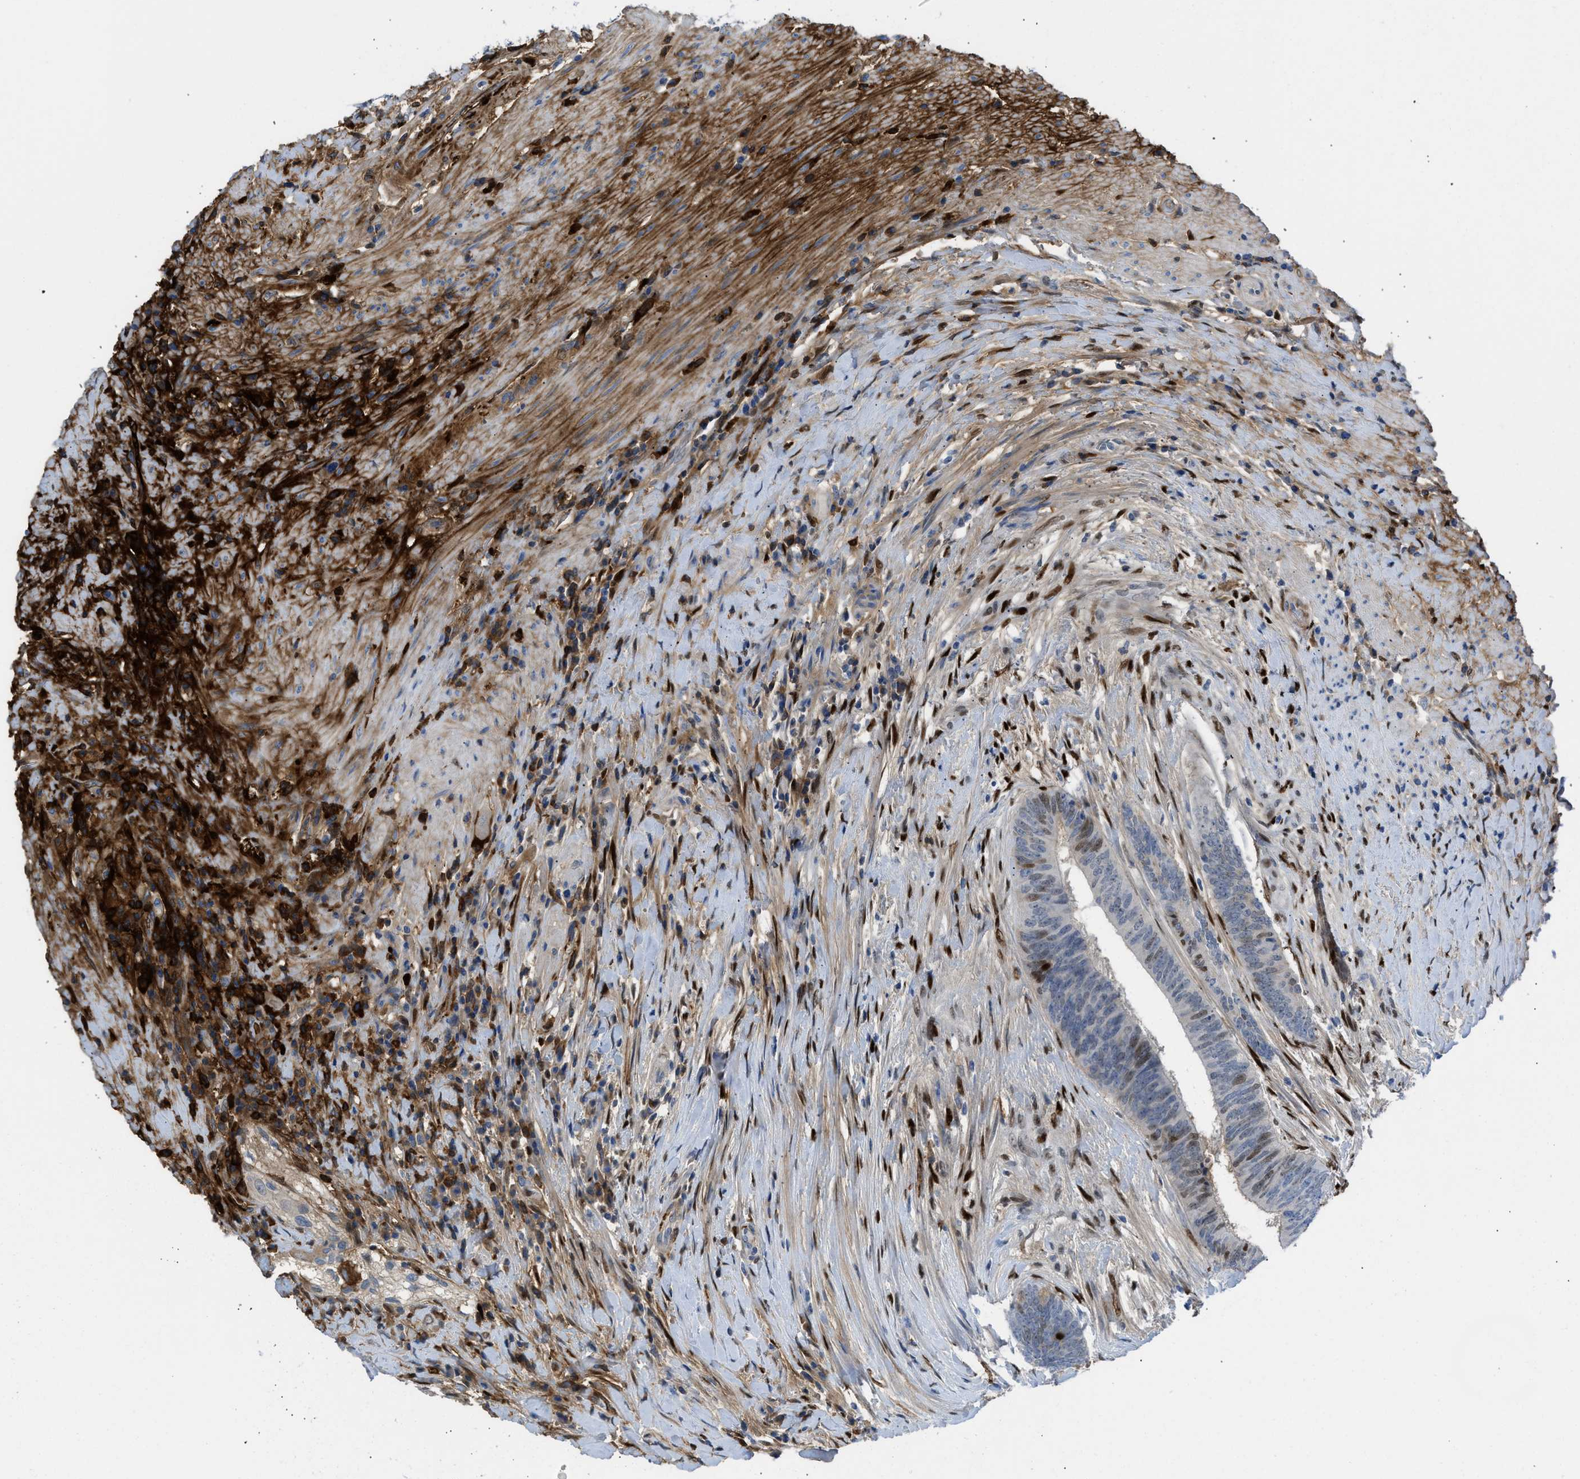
{"staining": {"intensity": "moderate", "quantity": "<25%", "location": "nuclear"}, "tissue": "colorectal cancer", "cell_type": "Tumor cells", "image_type": "cancer", "snomed": [{"axis": "morphology", "description": "Adenocarcinoma, NOS"}, {"axis": "topography", "description": "Rectum"}], "caption": "A photomicrograph of human colorectal cancer stained for a protein shows moderate nuclear brown staining in tumor cells.", "gene": "LEF1", "patient": {"sex": "male", "age": 72}}